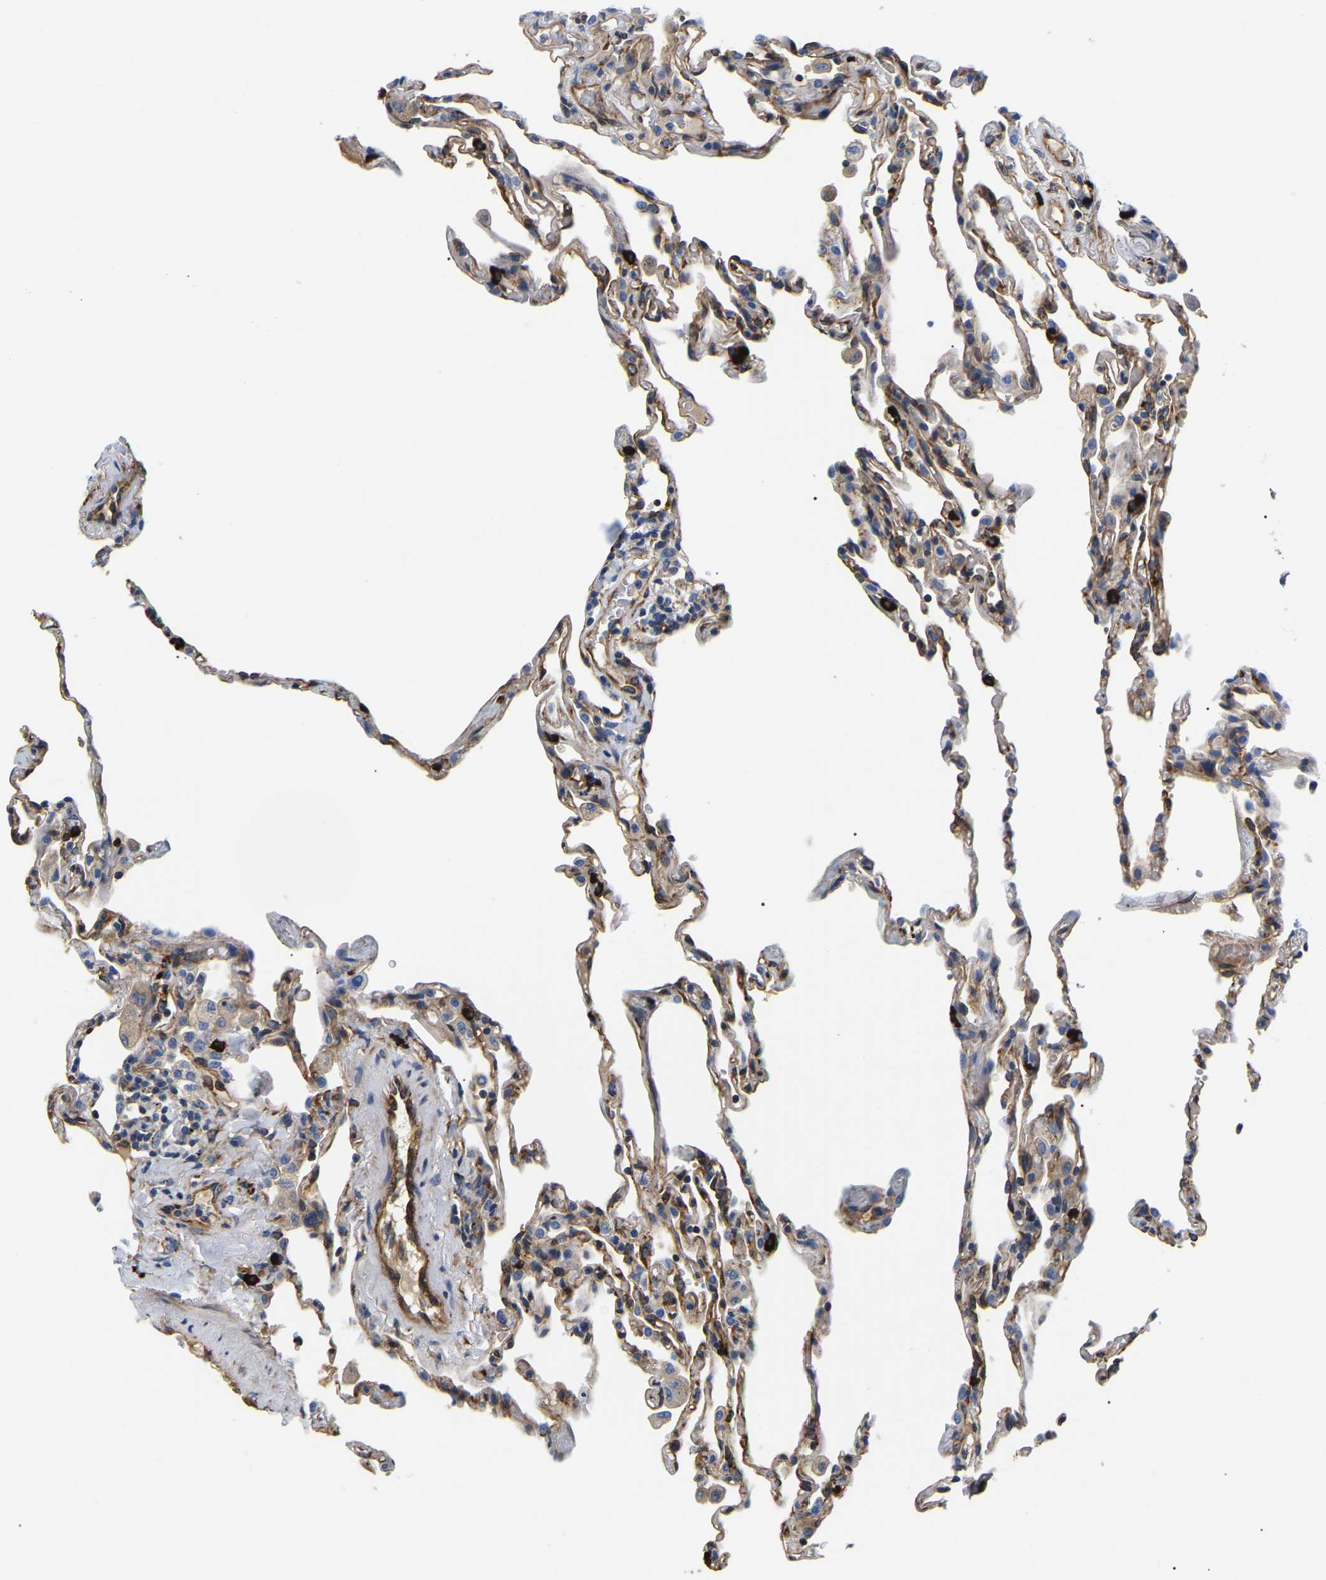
{"staining": {"intensity": "moderate", "quantity": "25%-75%", "location": "cytoplasmic/membranous"}, "tissue": "lung", "cell_type": "Alveolar cells", "image_type": "normal", "snomed": [{"axis": "morphology", "description": "Normal tissue, NOS"}, {"axis": "topography", "description": "Lung"}], "caption": "Moderate cytoplasmic/membranous positivity is appreciated in about 25%-75% of alveolar cells in normal lung.", "gene": "DUSP8", "patient": {"sex": "male", "age": 59}}